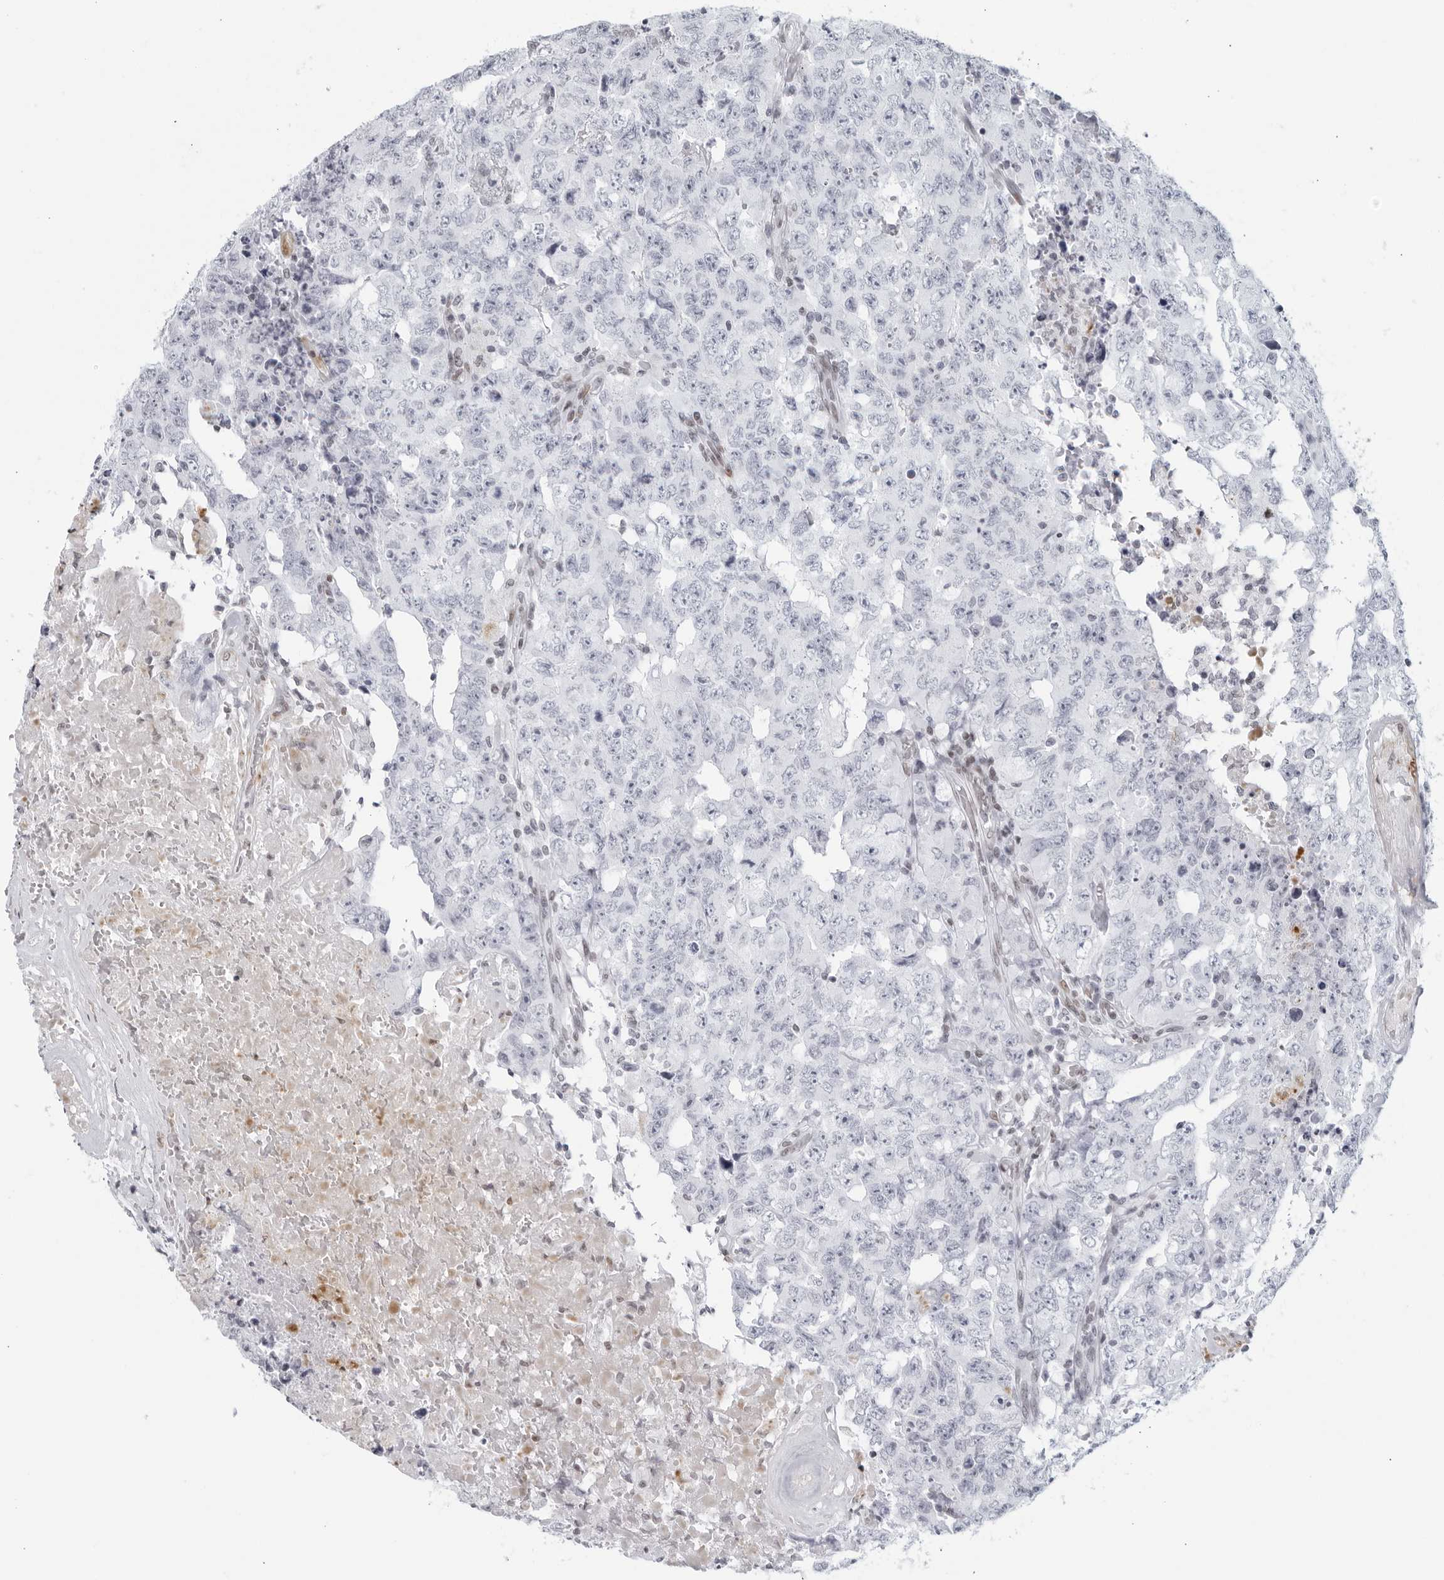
{"staining": {"intensity": "negative", "quantity": "none", "location": "none"}, "tissue": "testis cancer", "cell_type": "Tumor cells", "image_type": "cancer", "snomed": [{"axis": "morphology", "description": "Carcinoma, Embryonal, NOS"}, {"axis": "topography", "description": "Testis"}], "caption": "Immunohistochemical staining of human testis embryonal carcinoma demonstrates no significant positivity in tumor cells.", "gene": "HP1BP3", "patient": {"sex": "male", "age": 26}}